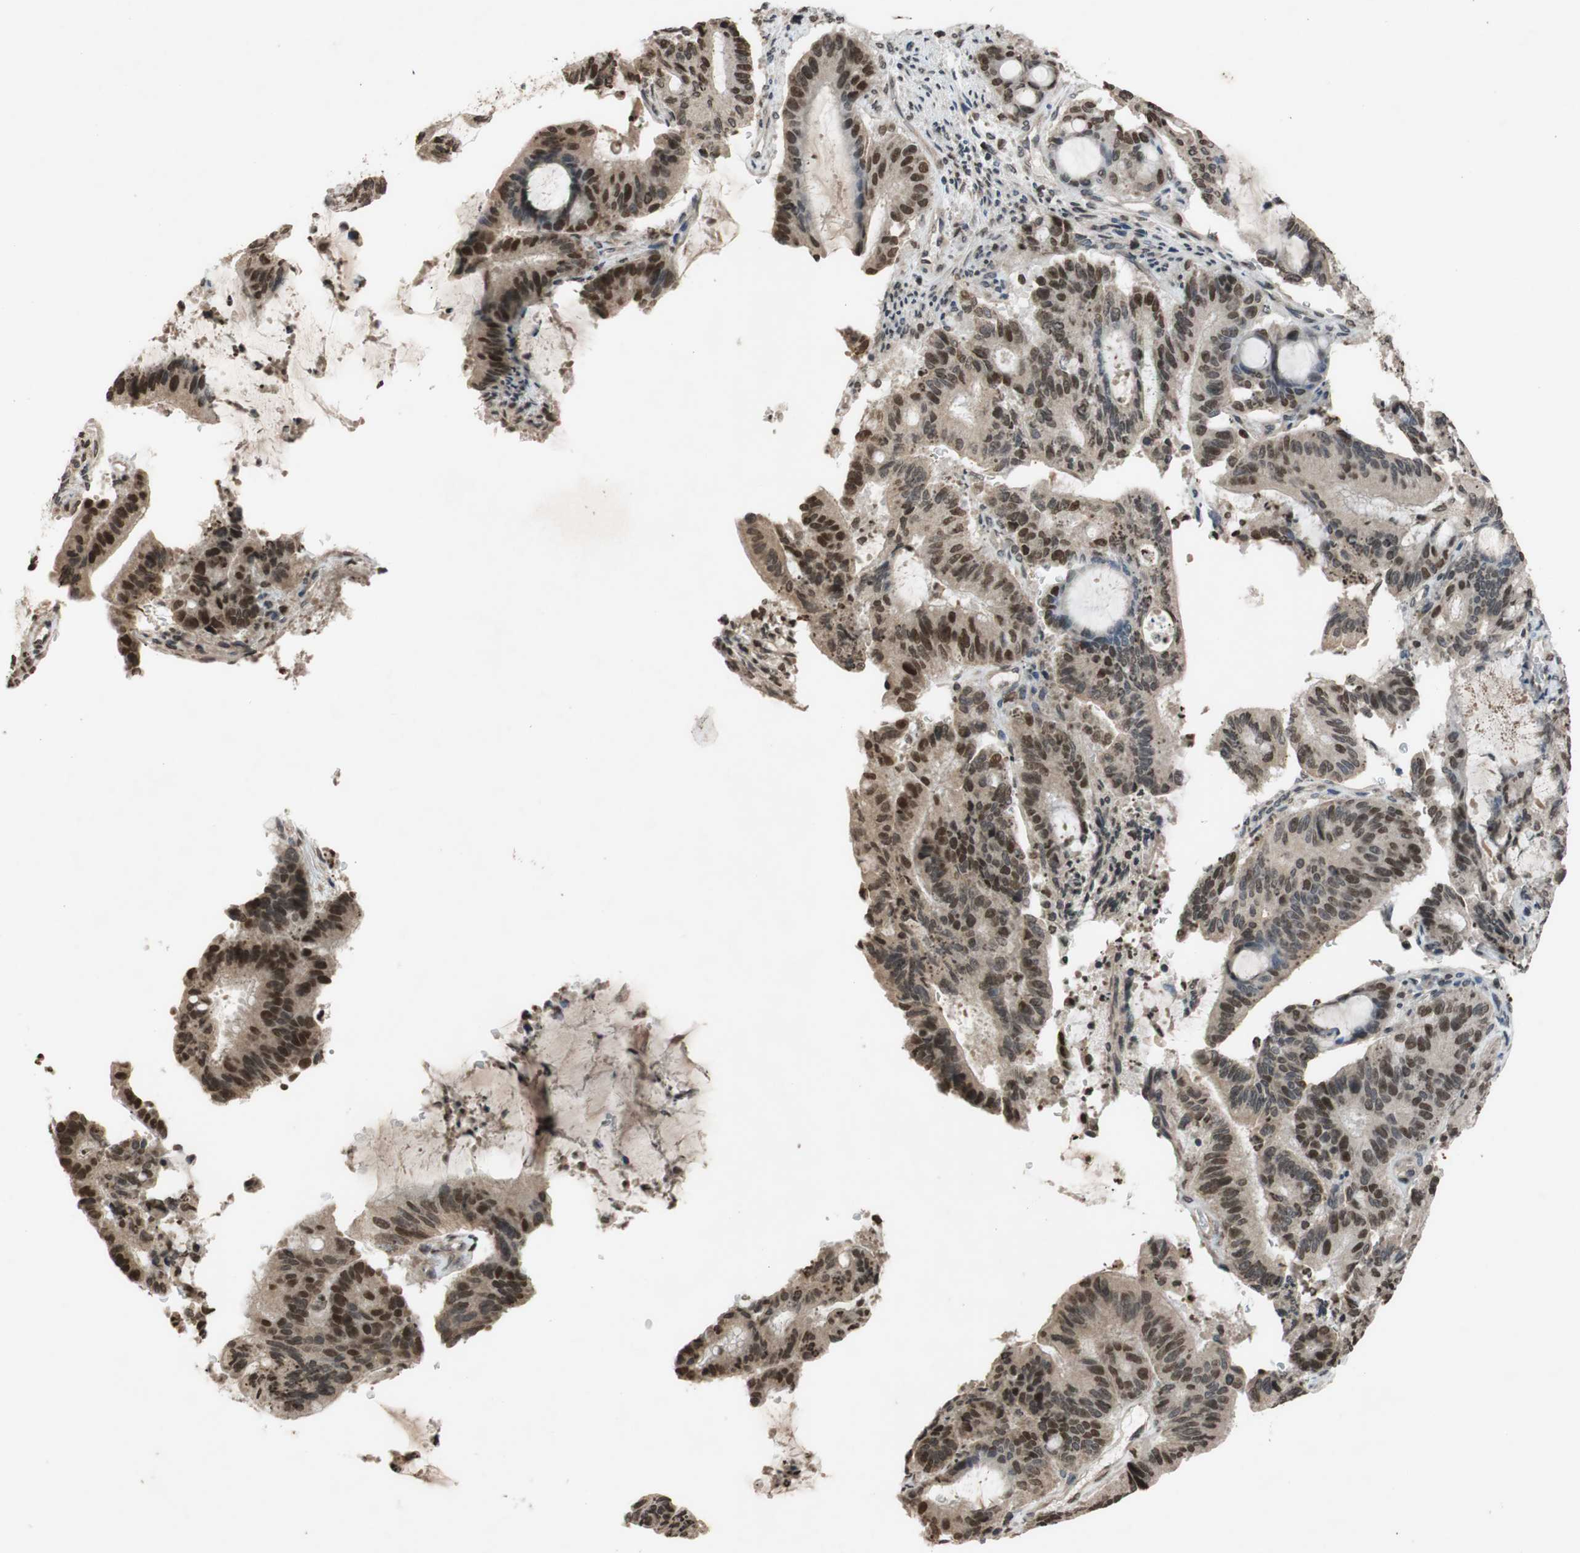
{"staining": {"intensity": "strong", "quantity": ">75%", "location": "nuclear"}, "tissue": "liver cancer", "cell_type": "Tumor cells", "image_type": "cancer", "snomed": [{"axis": "morphology", "description": "Cholangiocarcinoma"}, {"axis": "topography", "description": "Liver"}], "caption": "This is an image of immunohistochemistry staining of cholangiocarcinoma (liver), which shows strong positivity in the nuclear of tumor cells.", "gene": "MCM6", "patient": {"sex": "female", "age": 73}}